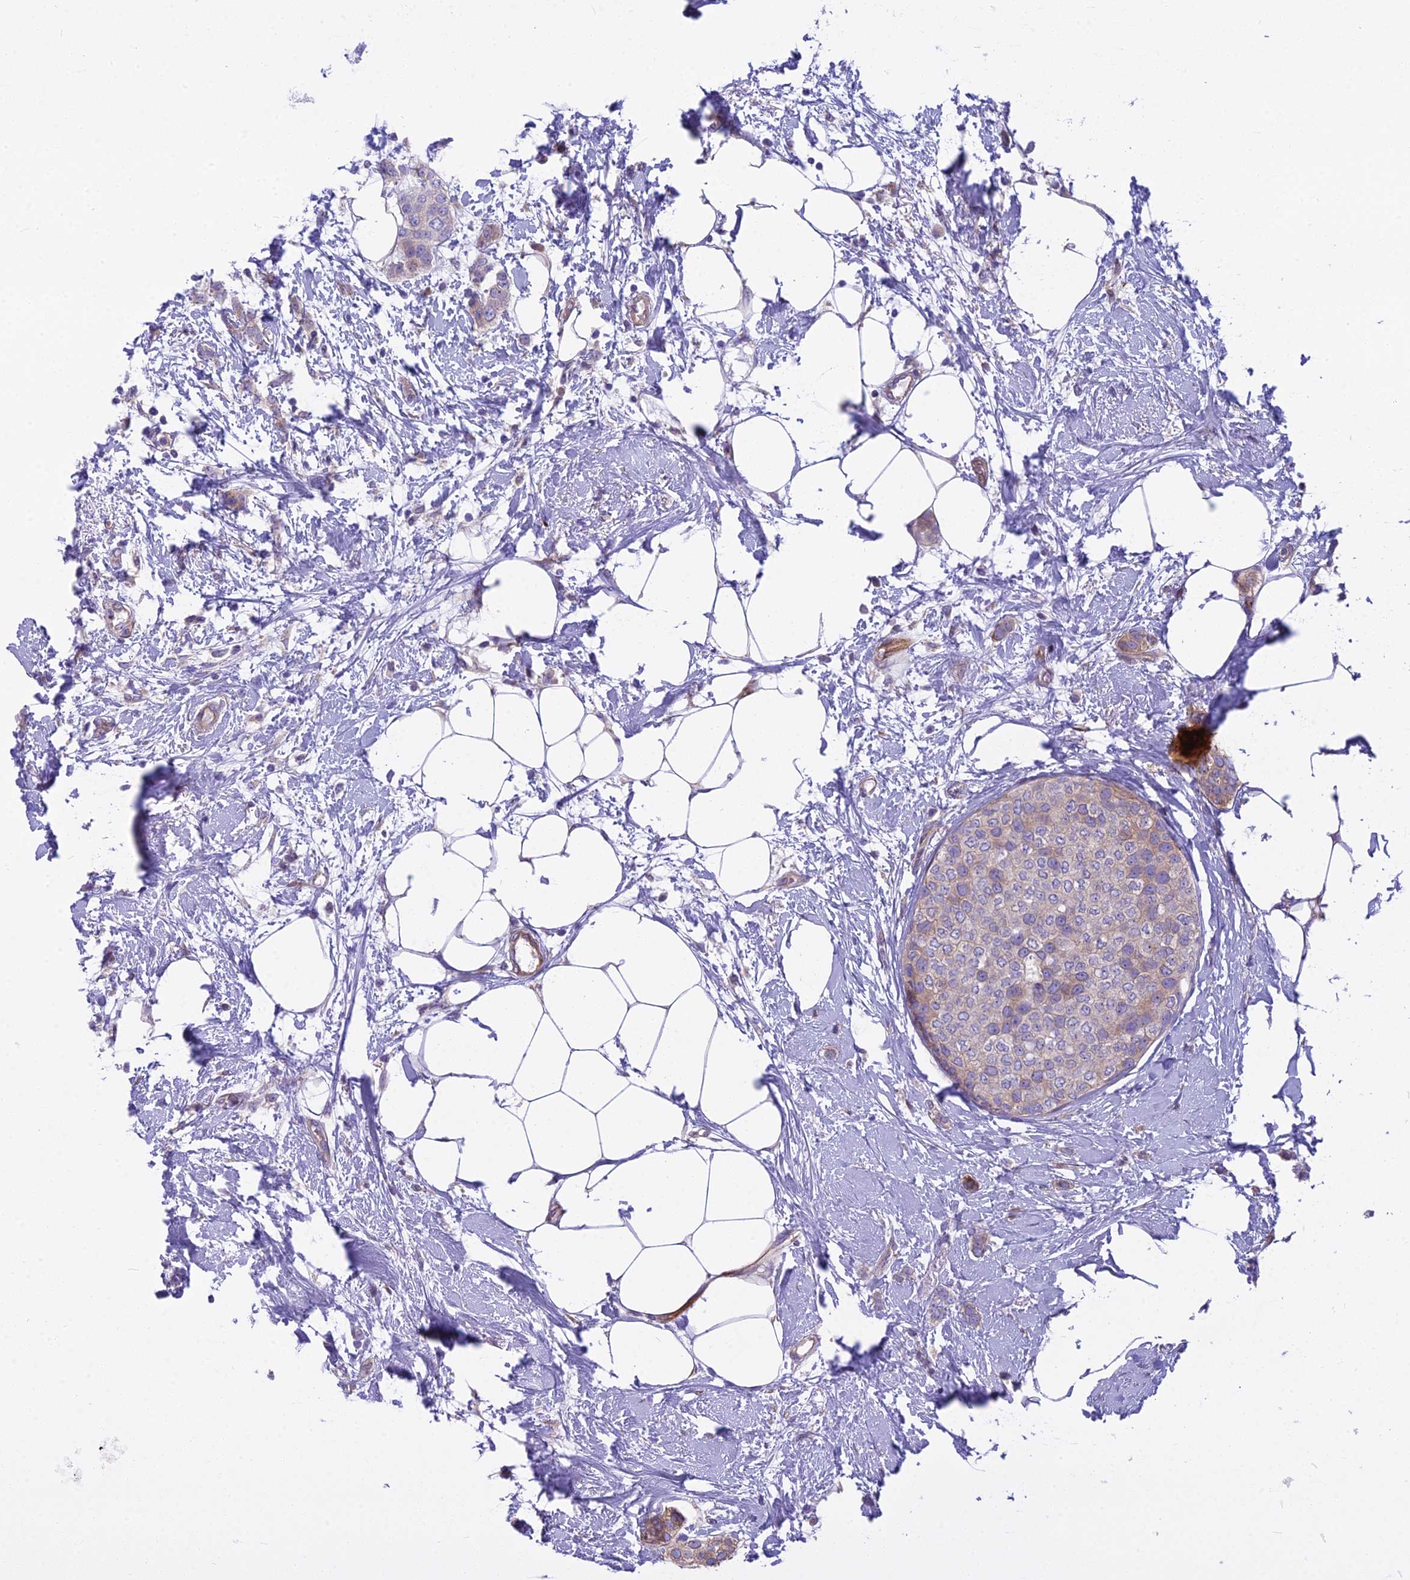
{"staining": {"intensity": "weak", "quantity": "<25%", "location": "cytoplasmic/membranous"}, "tissue": "breast cancer", "cell_type": "Tumor cells", "image_type": "cancer", "snomed": [{"axis": "morphology", "description": "Duct carcinoma"}, {"axis": "topography", "description": "Breast"}], "caption": "This is a photomicrograph of immunohistochemistry (IHC) staining of breast intraductal carcinoma, which shows no staining in tumor cells.", "gene": "PCDHB14", "patient": {"sex": "female", "age": 72}}